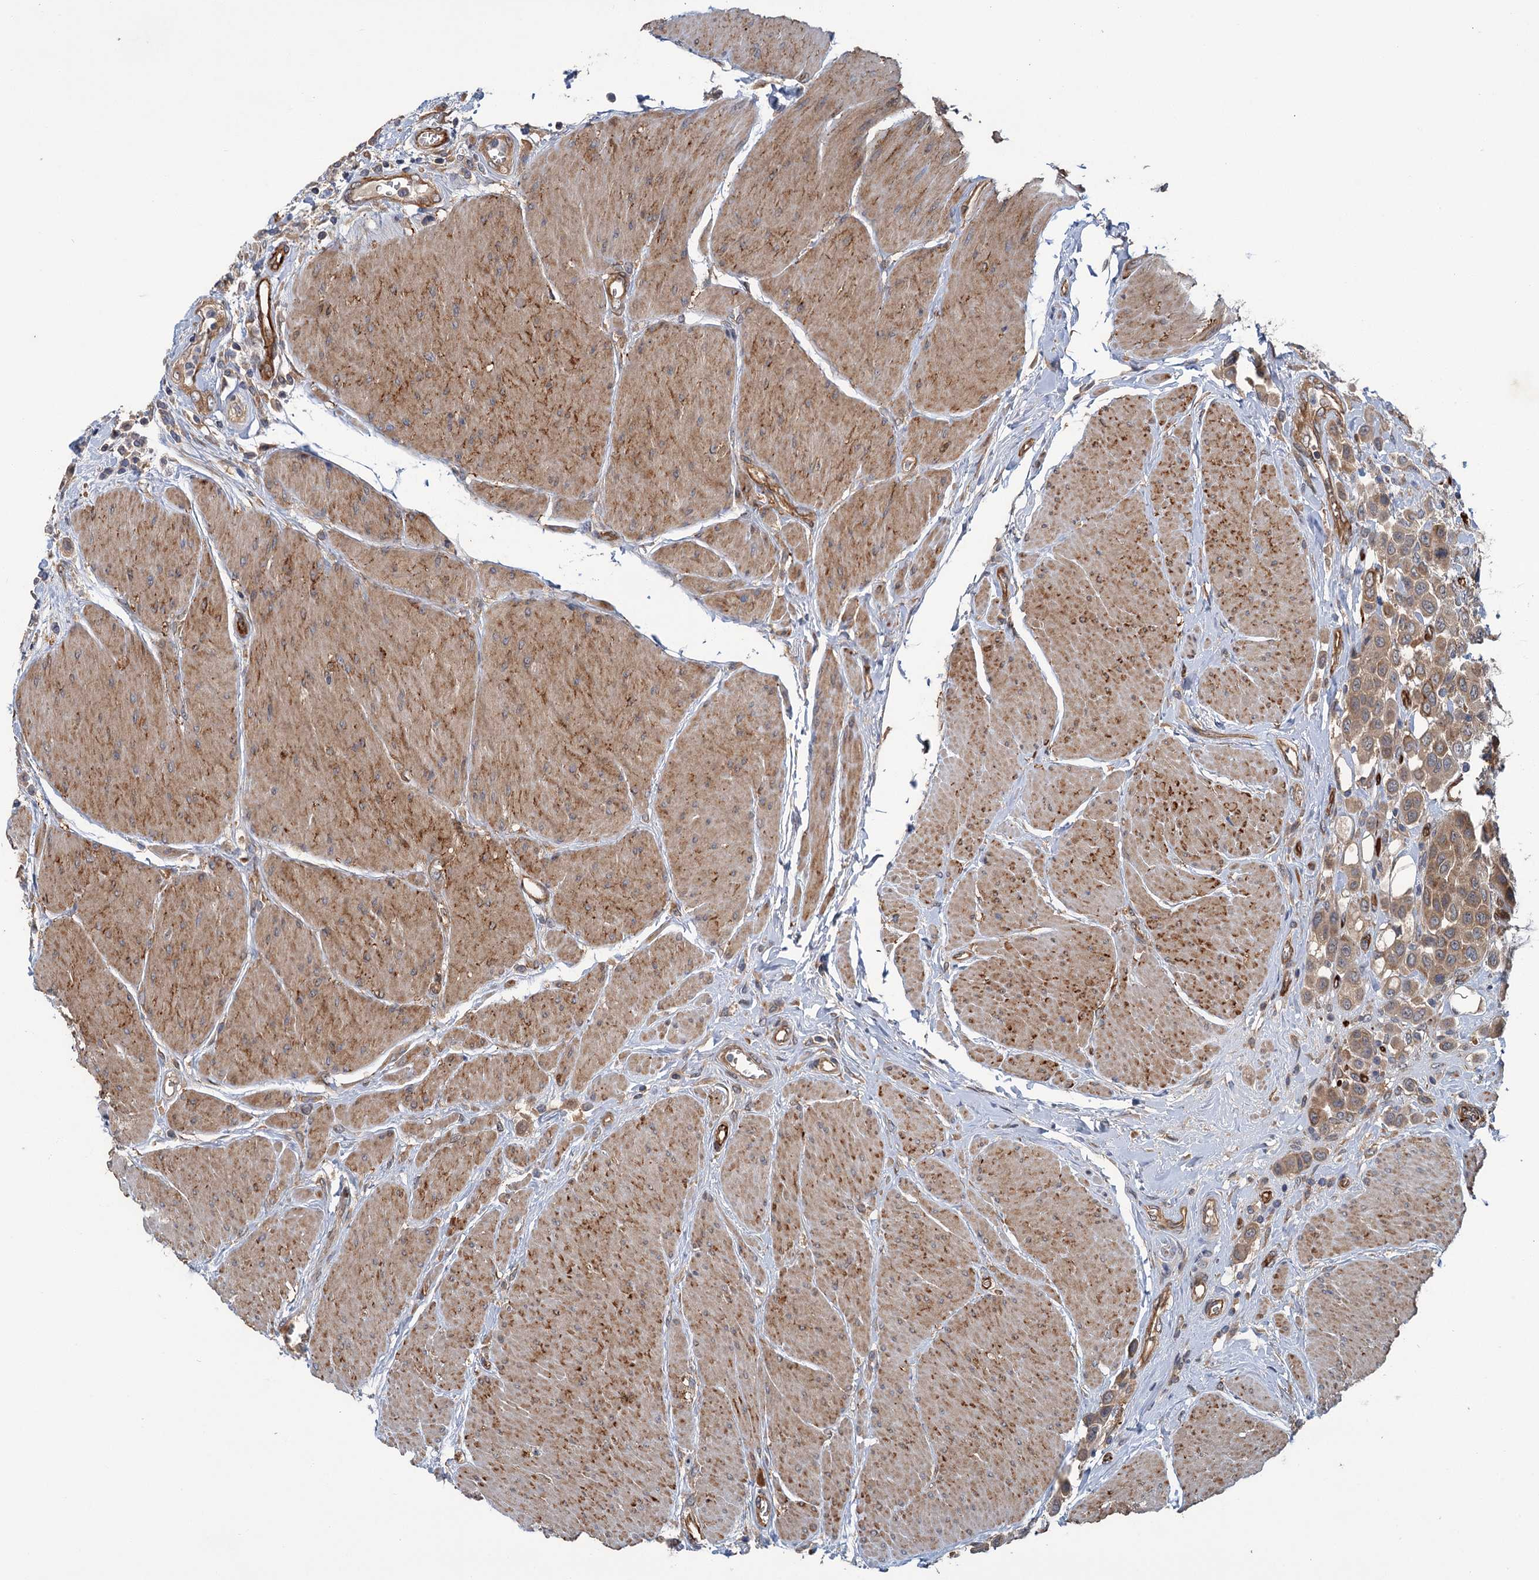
{"staining": {"intensity": "moderate", "quantity": ">75%", "location": "cytoplasmic/membranous"}, "tissue": "urothelial cancer", "cell_type": "Tumor cells", "image_type": "cancer", "snomed": [{"axis": "morphology", "description": "Urothelial carcinoma, High grade"}, {"axis": "topography", "description": "Urinary bladder"}], "caption": "Immunohistochemical staining of human urothelial carcinoma (high-grade) displays medium levels of moderate cytoplasmic/membranous staining in about >75% of tumor cells.", "gene": "PKN2", "patient": {"sex": "male", "age": 50}}